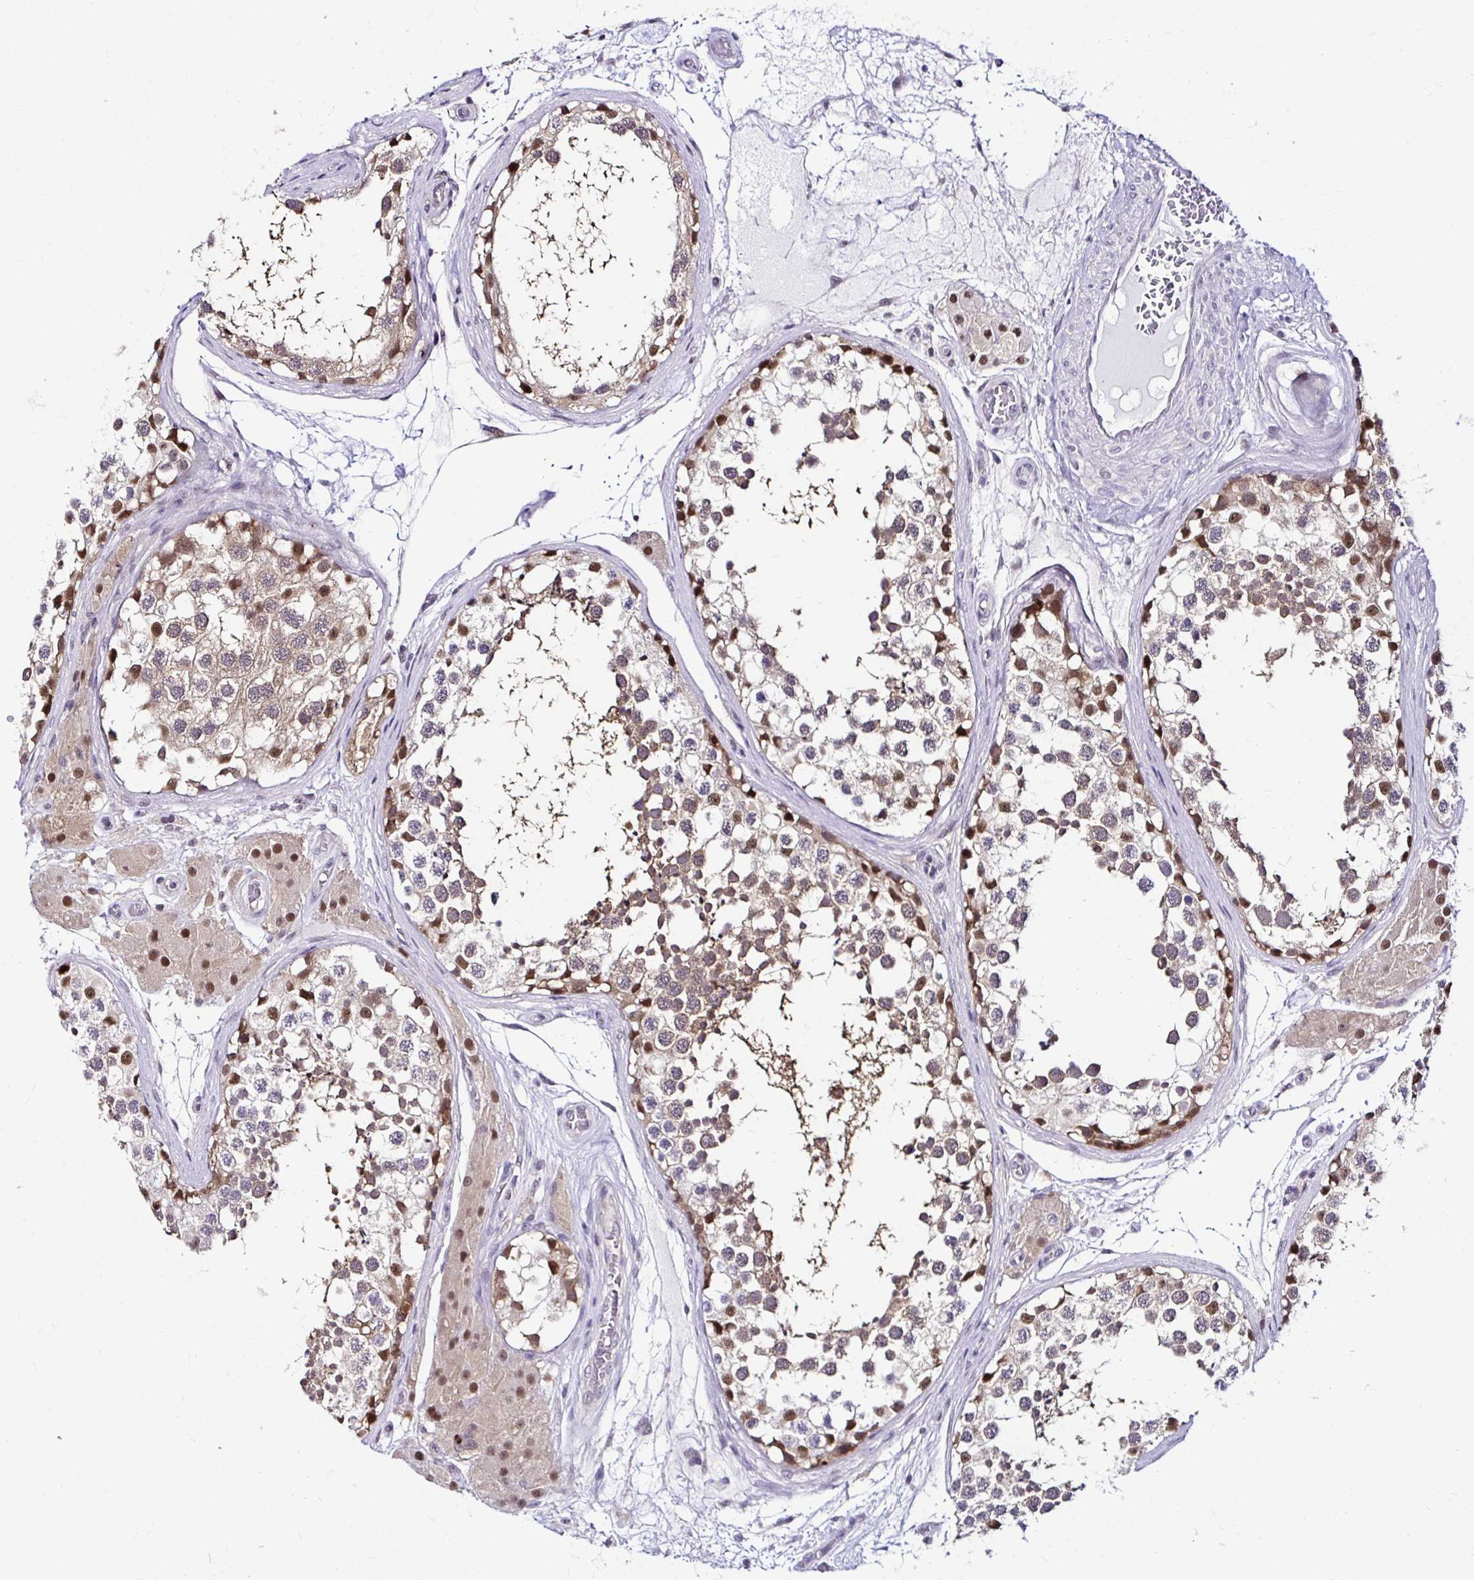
{"staining": {"intensity": "strong", "quantity": "25%-75%", "location": "cytoplasmic/membranous,nuclear"}, "tissue": "testis", "cell_type": "Cells in seminiferous ducts", "image_type": "normal", "snomed": [{"axis": "morphology", "description": "Normal tissue, NOS"}, {"axis": "morphology", "description": "Seminoma, NOS"}, {"axis": "topography", "description": "Testis"}], "caption": "An image of testis stained for a protein demonstrates strong cytoplasmic/membranous,nuclear brown staining in cells in seminiferous ducts.", "gene": "PSMD3", "patient": {"sex": "male", "age": 65}}